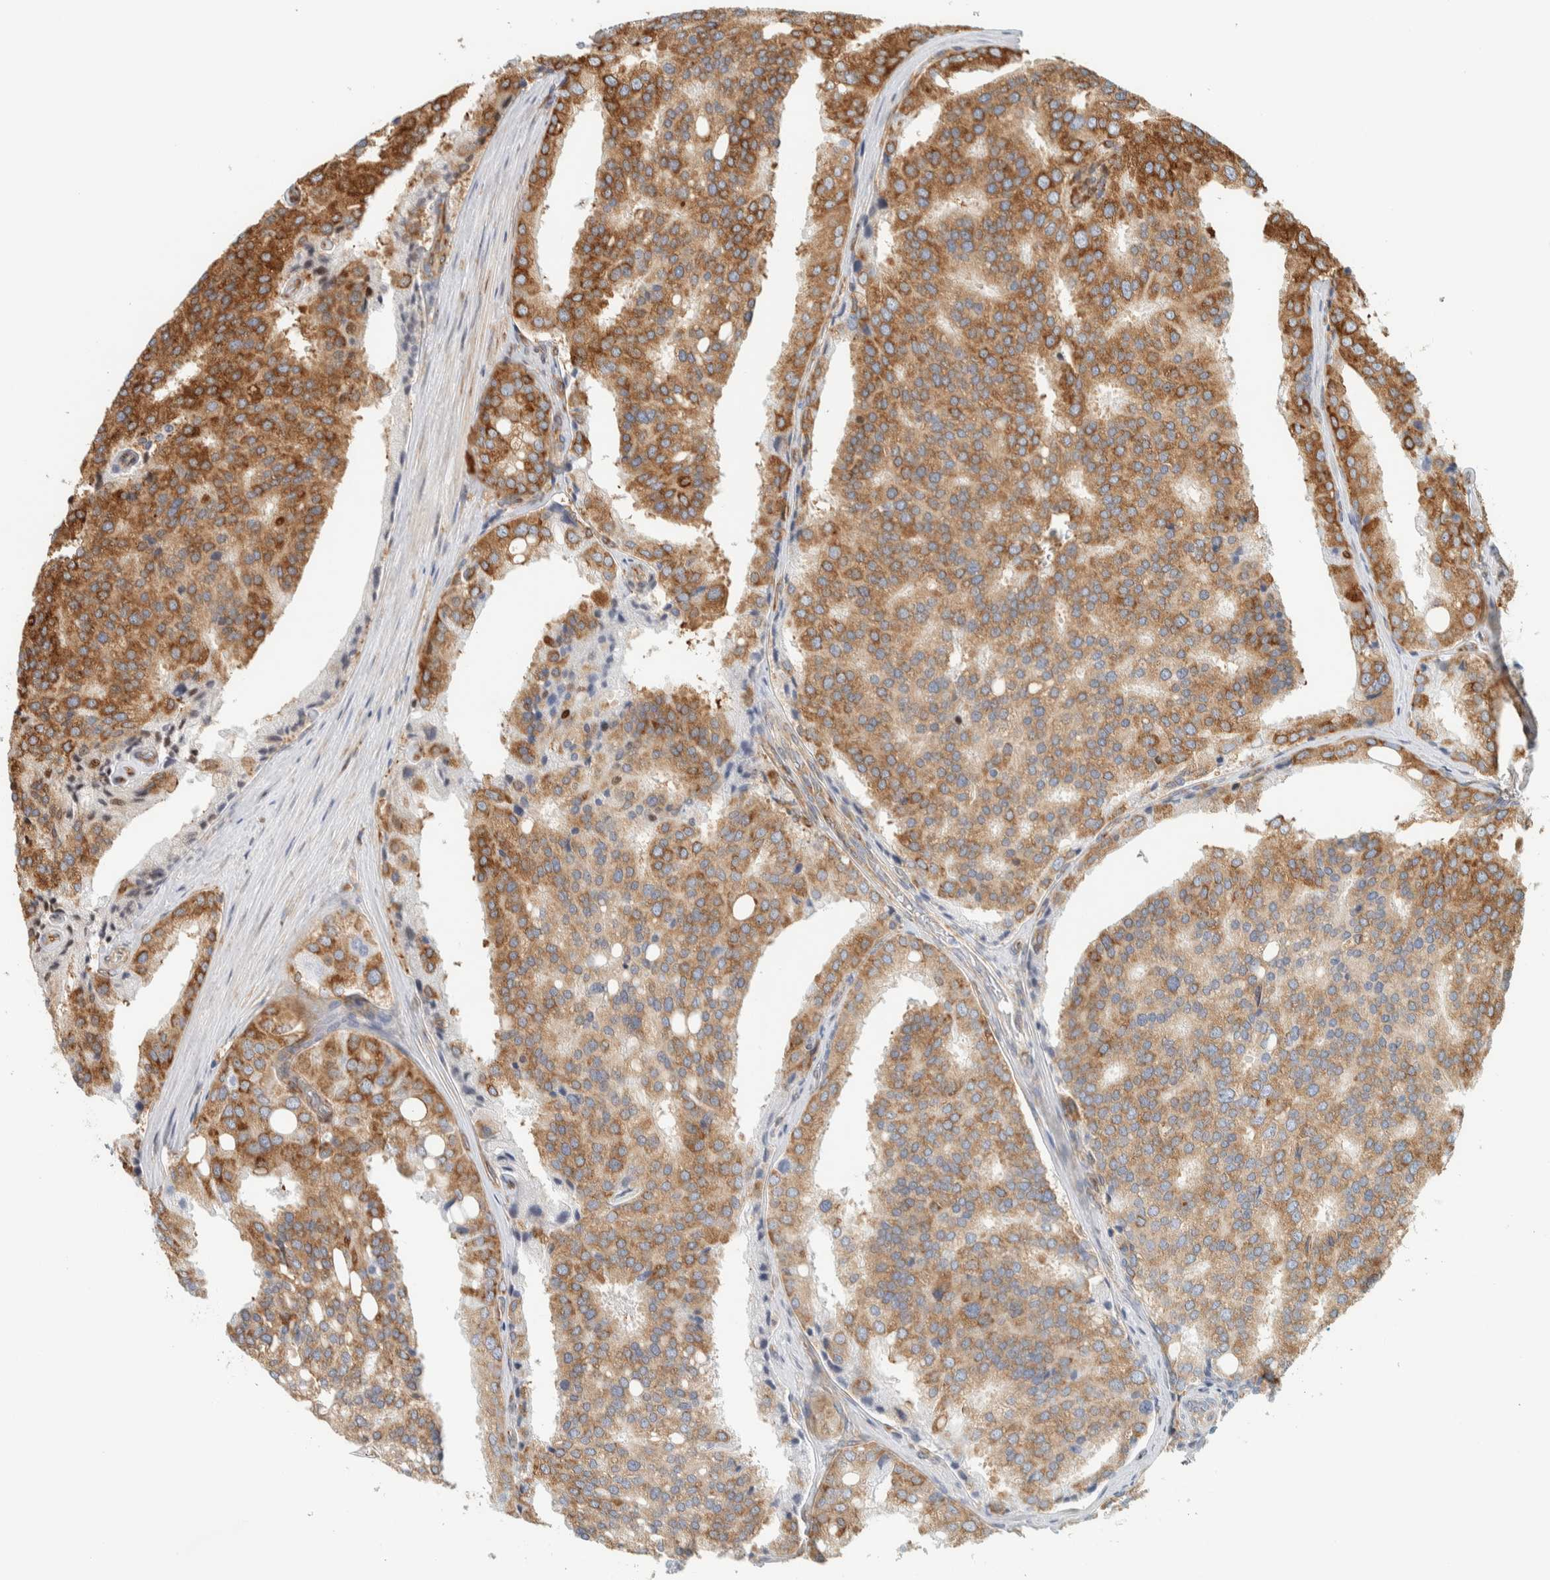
{"staining": {"intensity": "moderate", "quantity": ">75%", "location": "cytoplasmic/membranous"}, "tissue": "prostate cancer", "cell_type": "Tumor cells", "image_type": "cancer", "snomed": [{"axis": "morphology", "description": "Adenocarcinoma, High grade"}, {"axis": "topography", "description": "Prostate"}], "caption": "Moderate cytoplasmic/membranous protein positivity is appreciated in approximately >75% of tumor cells in prostate cancer.", "gene": "LLGL2", "patient": {"sex": "male", "age": 50}}